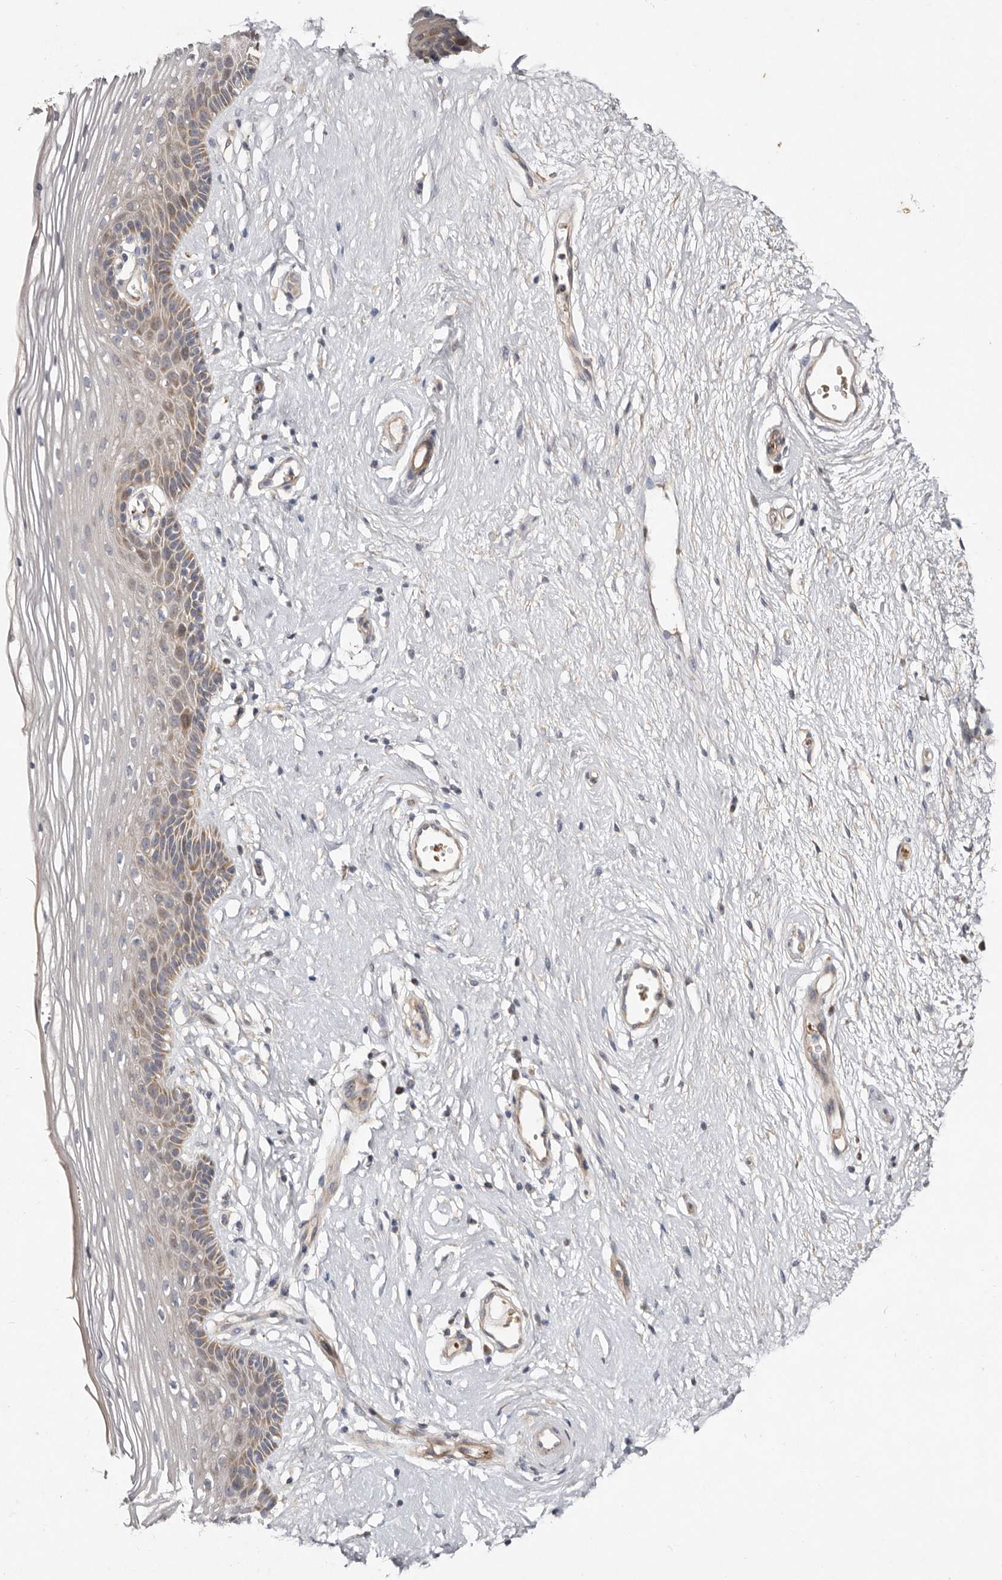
{"staining": {"intensity": "weak", "quantity": "<25%", "location": "cytoplasmic/membranous"}, "tissue": "vagina", "cell_type": "Squamous epithelial cells", "image_type": "normal", "snomed": [{"axis": "morphology", "description": "Normal tissue, NOS"}, {"axis": "topography", "description": "Vagina"}], "caption": "This is an immunohistochemistry (IHC) histopathology image of unremarkable human vagina. There is no expression in squamous epithelial cells.", "gene": "SLC25A20", "patient": {"sex": "female", "age": 46}}